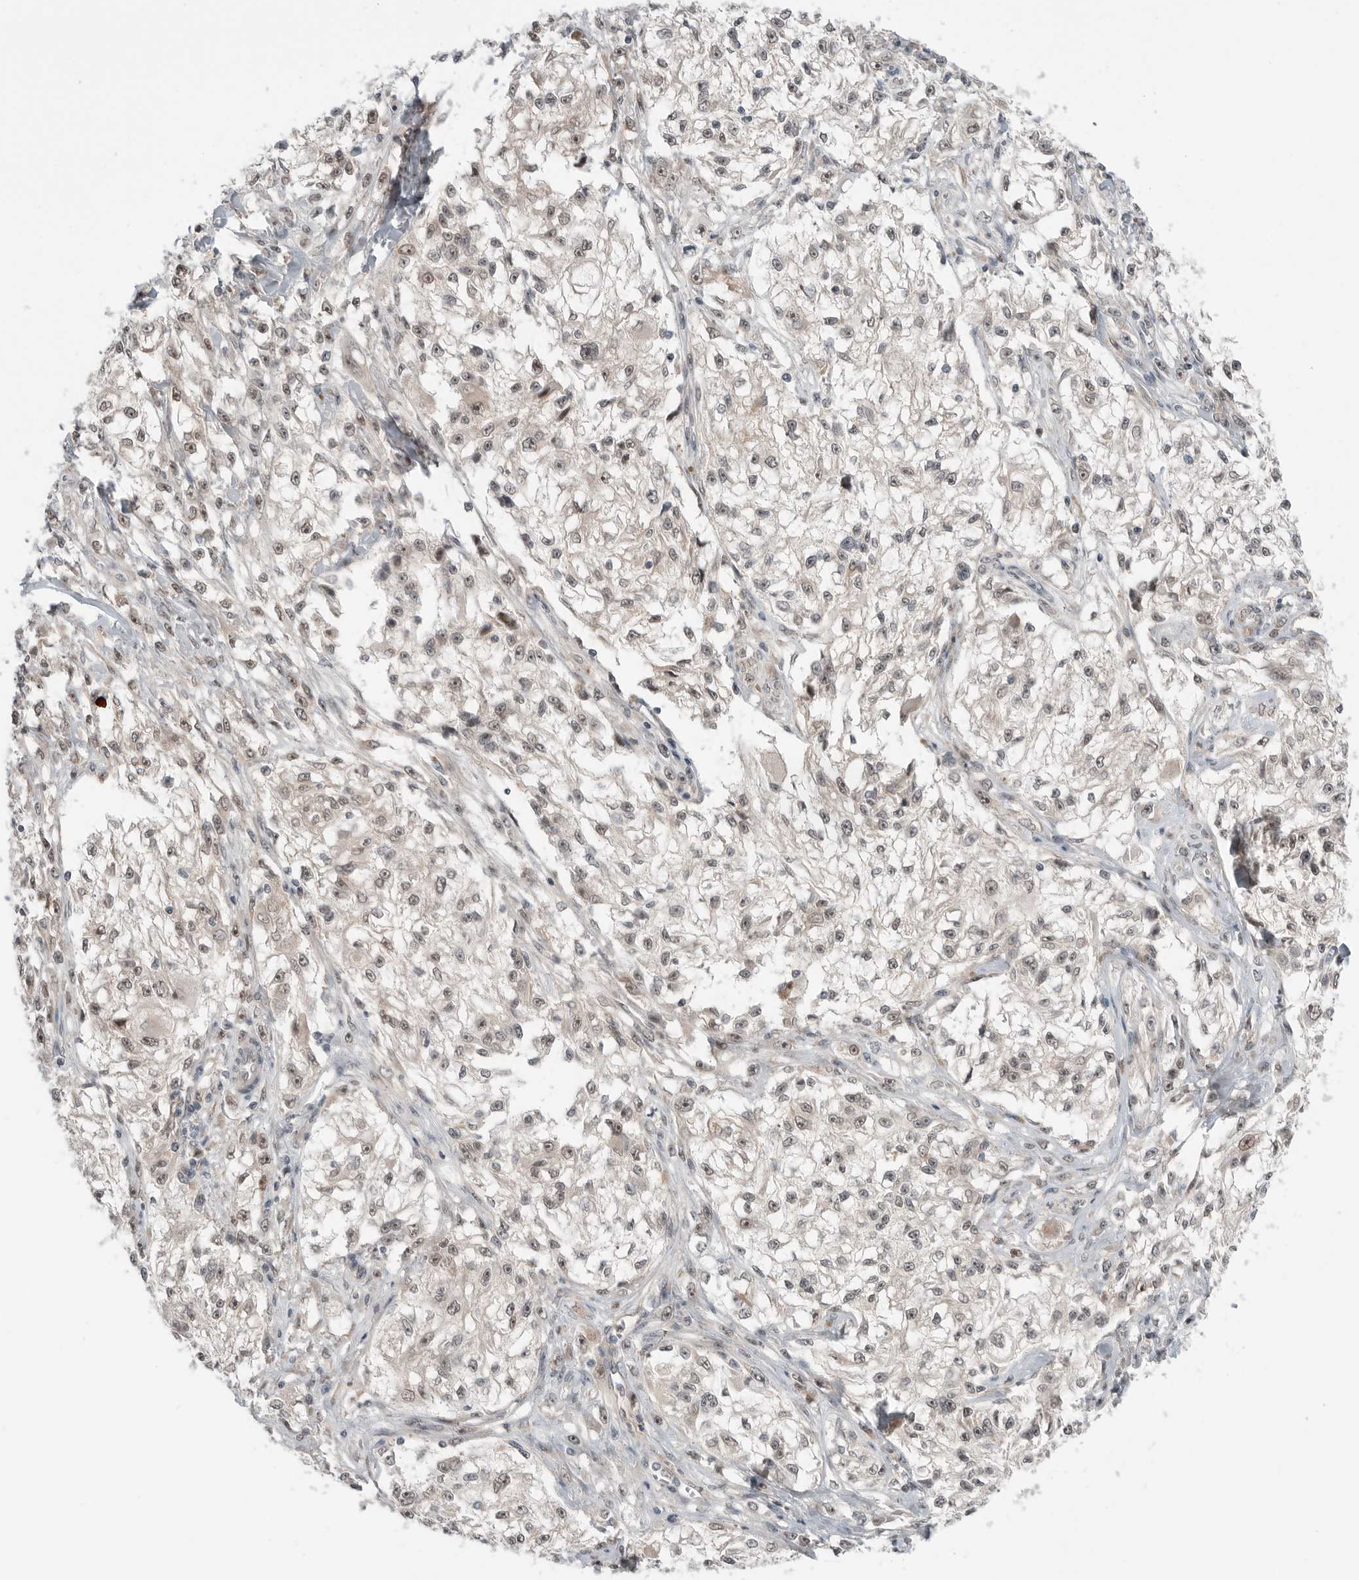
{"staining": {"intensity": "weak", "quantity": "25%-75%", "location": "nuclear"}, "tissue": "melanoma", "cell_type": "Tumor cells", "image_type": "cancer", "snomed": [{"axis": "morphology", "description": "Malignant melanoma, NOS"}, {"axis": "topography", "description": "Skin of head"}], "caption": "Immunohistochemistry photomicrograph of human malignant melanoma stained for a protein (brown), which displays low levels of weak nuclear expression in approximately 25%-75% of tumor cells.", "gene": "NTAQ1", "patient": {"sex": "male", "age": 83}}